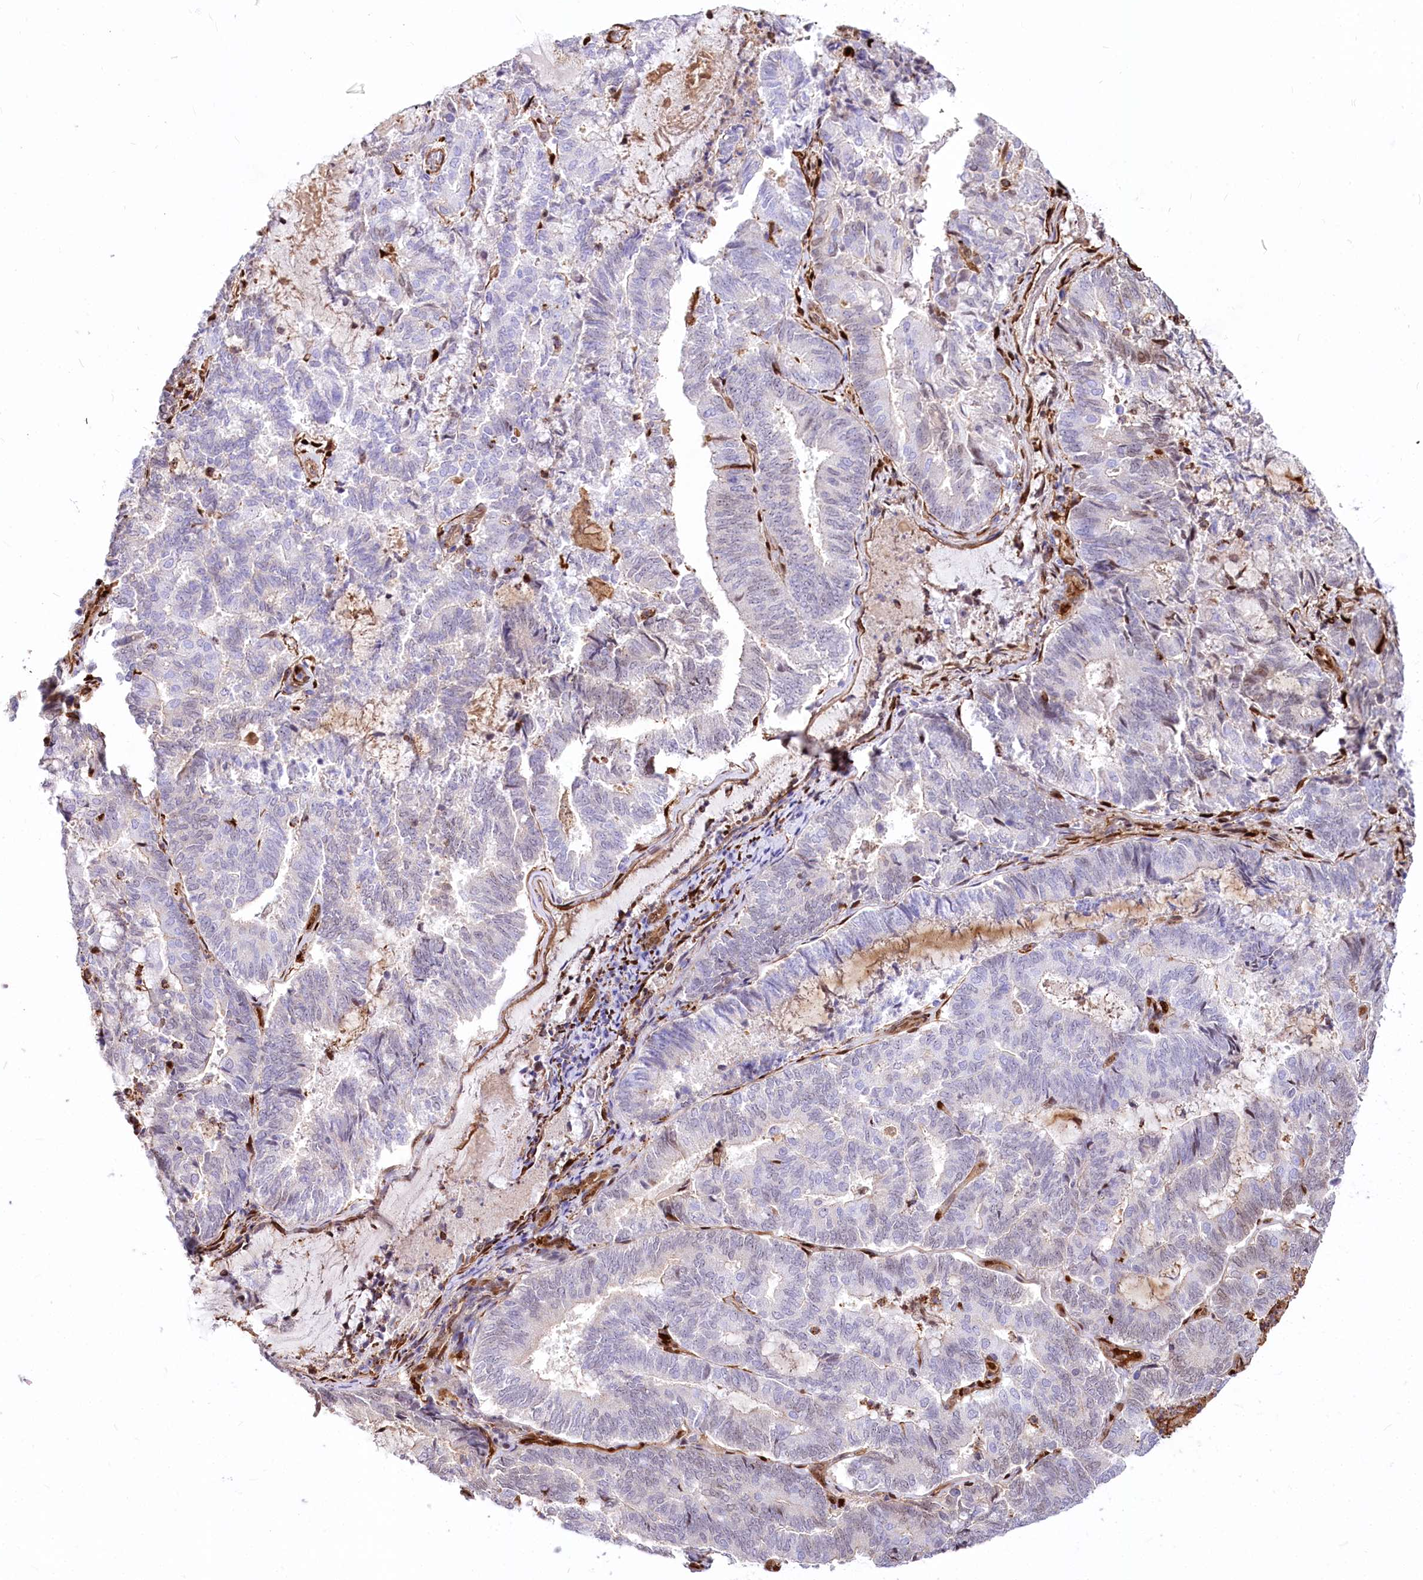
{"staining": {"intensity": "negative", "quantity": "none", "location": "none"}, "tissue": "endometrial cancer", "cell_type": "Tumor cells", "image_type": "cancer", "snomed": [{"axis": "morphology", "description": "Adenocarcinoma, NOS"}, {"axis": "topography", "description": "Endometrium"}], "caption": "Immunohistochemistry micrograph of adenocarcinoma (endometrial) stained for a protein (brown), which shows no staining in tumor cells. (DAB (3,3'-diaminobenzidine) immunohistochemistry (IHC), high magnification).", "gene": "PTMS", "patient": {"sex": "female", "age": 80}}